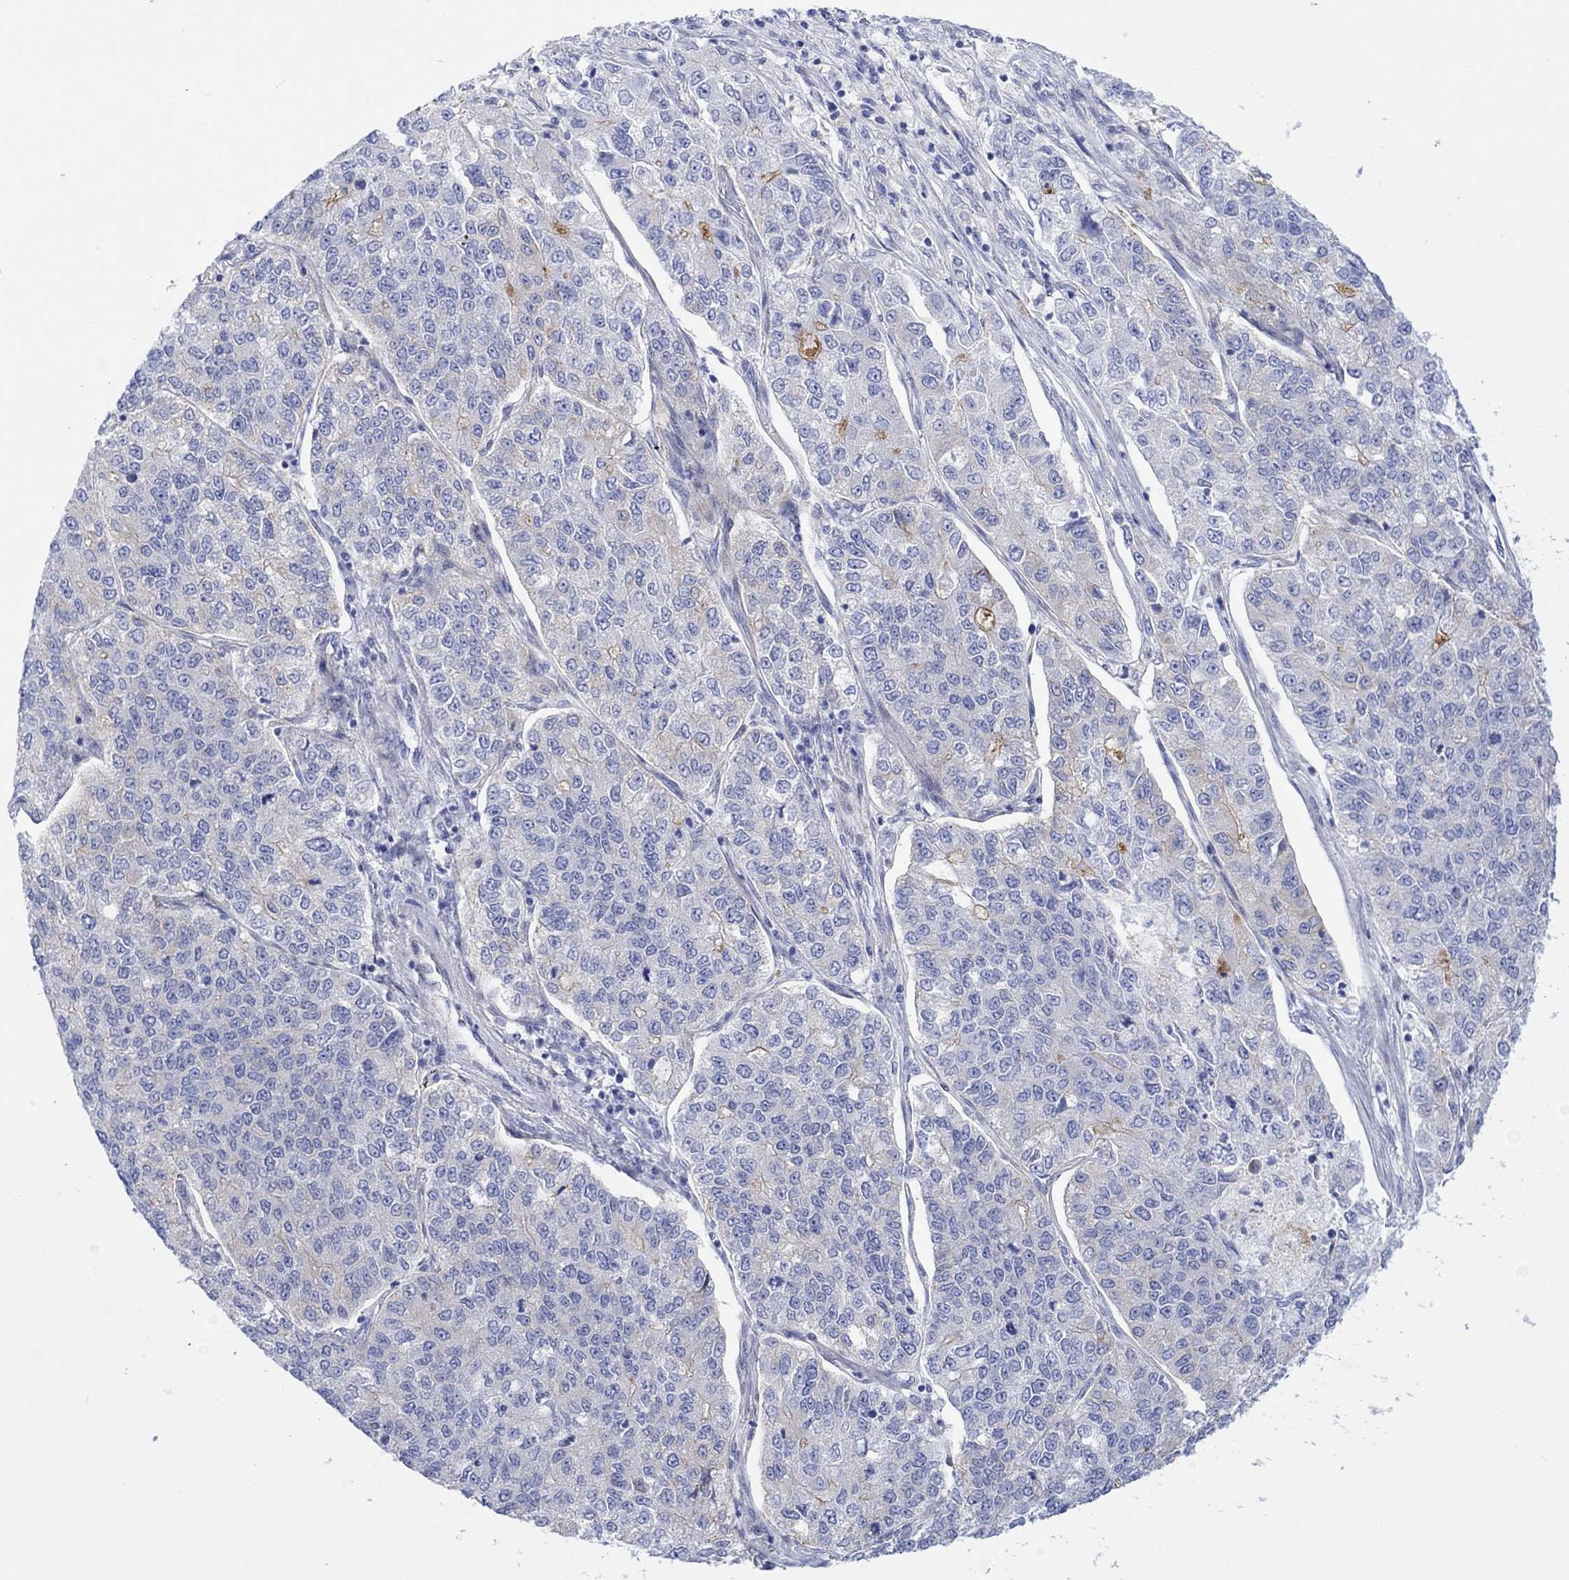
{"staining": {"intensity": "negative", "quantity": "none", "location": "none"}, "tissue": "lung cancer", "cell_type": "Tumor cells", "image_type": "cancer", "snomed": [{"axis": "morphology", "description": "Adenocarcinoma, NOS"}, {"axis": "topography", "description": "Lung"}], "caption": "A micrograph of adenocarcinoma (lung) stained for a protein demonstrates no brown staining in tumor cells.", "gene": "TLDC2", "patient": {"sex": "male", "age": 49}}